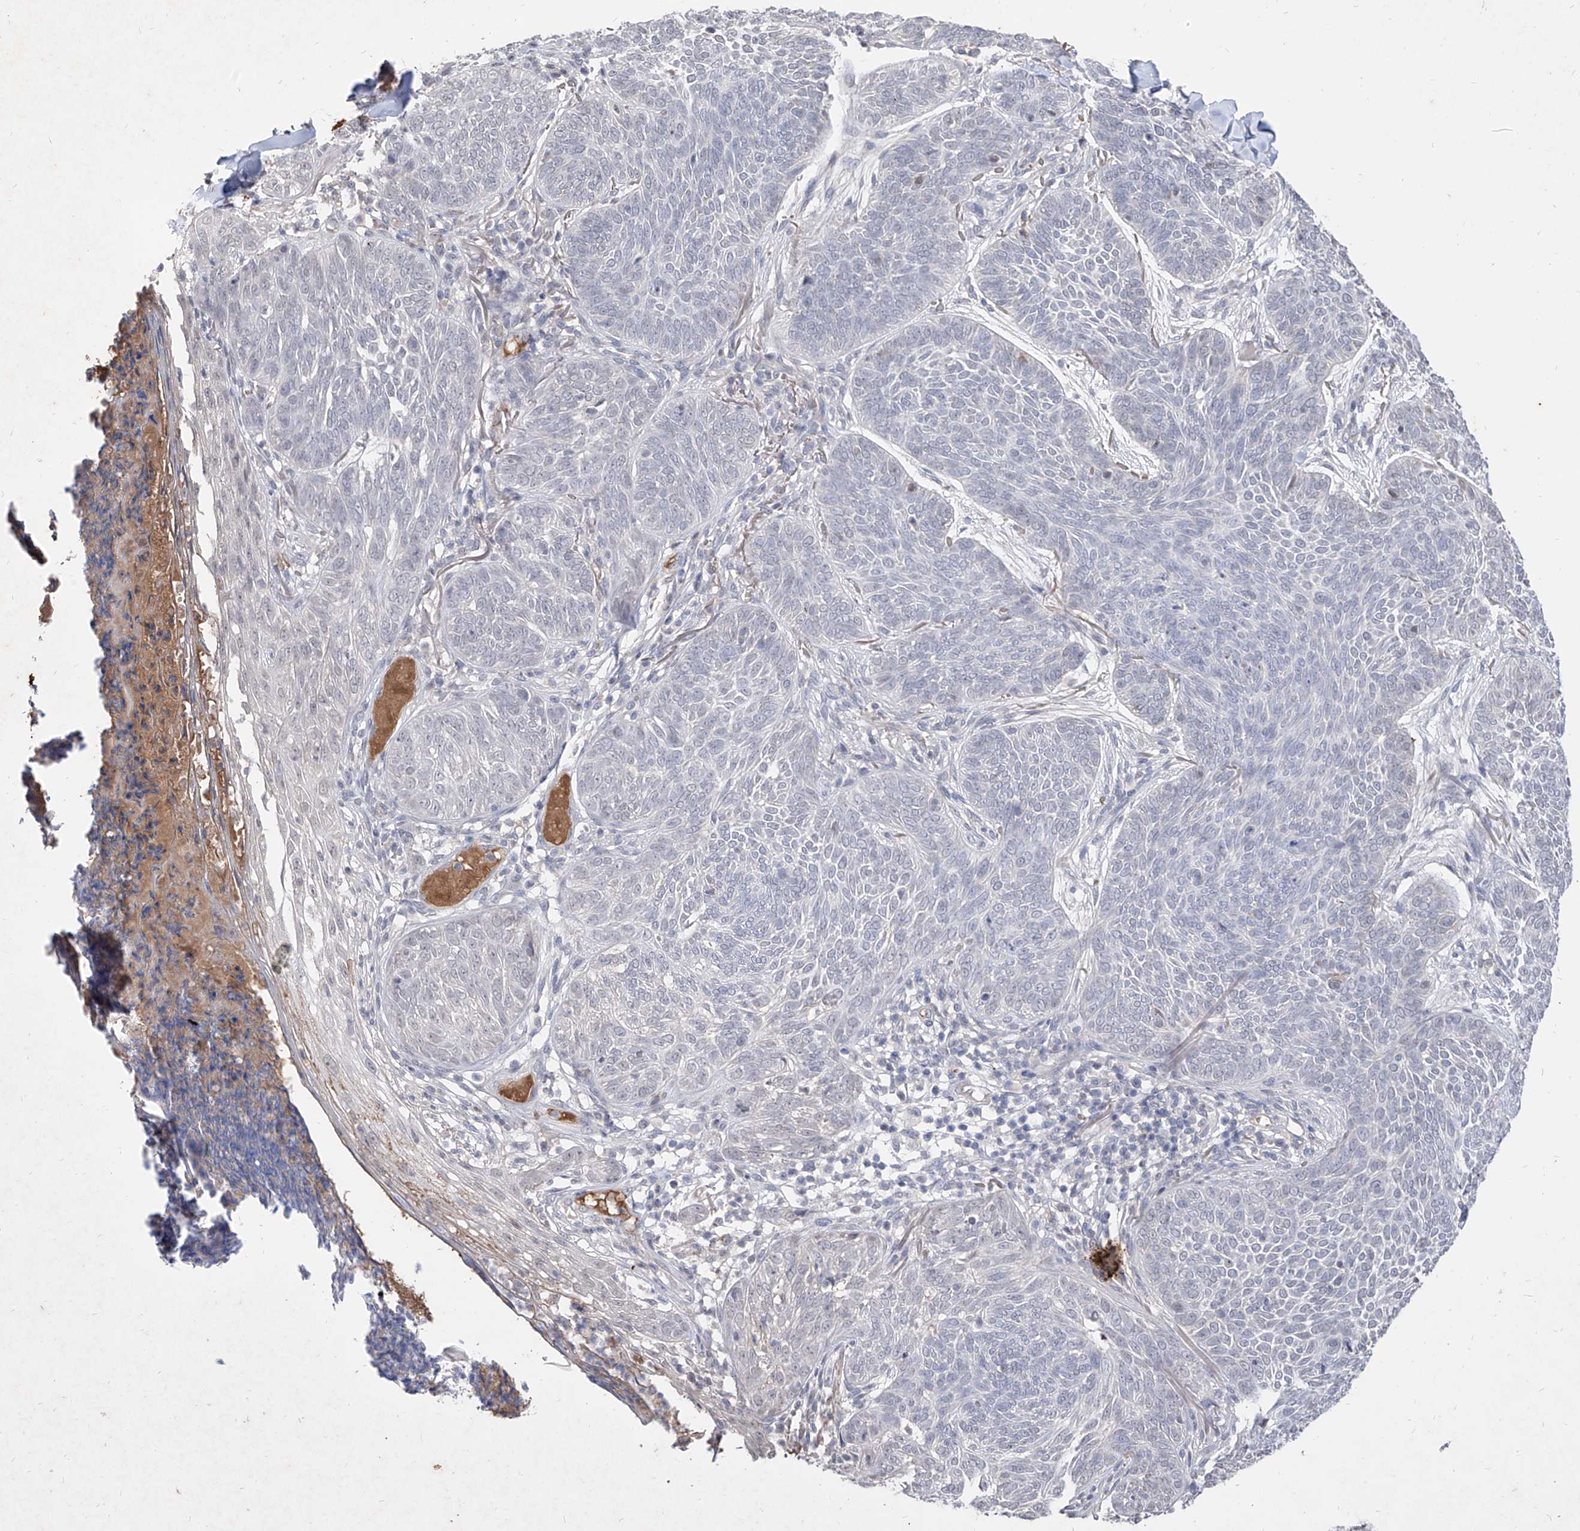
{"staining": {"intensity": "negative", "quantity": "none", "location": "none"}, "tissue": "skin cancer", "cell_type": "Tumor cells", "image_type": "cancer", "snomed": [{"axis": "morphology", "description": "Basal cell carcinoma"}, {"axis": "topography", "description": "Skin"}], "caption": "Immunohistochemical staining of skin cancer (basal cell carcinoma) displays no significant positivity in tumor cells.", "gene": "C4A", "patient": {"sex": "male", "age": 85}}